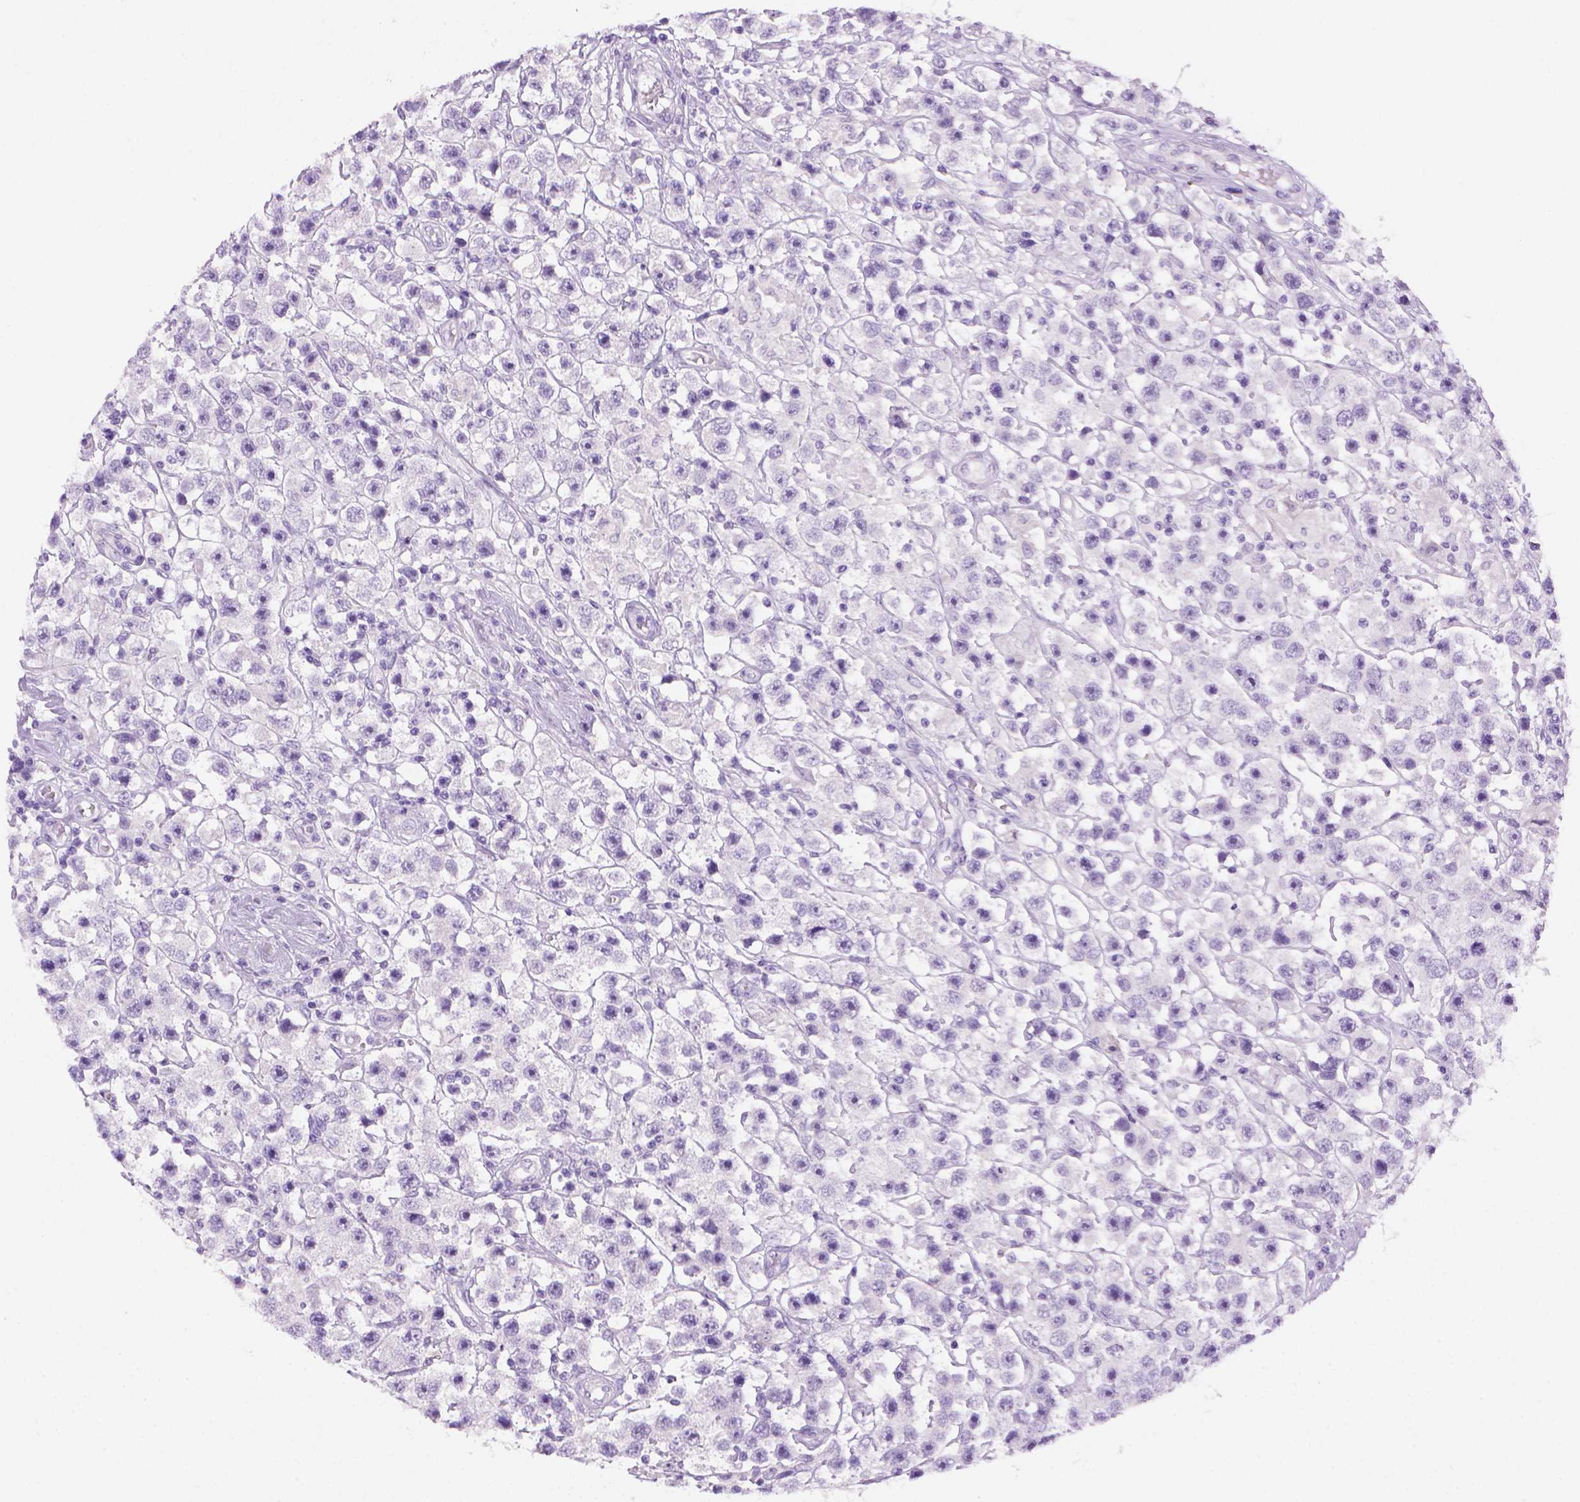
{"staining": {"intensity": "negative", "quantity": "none", "location": "none"}, "tissue": "testis cancer", "cell_type": "Tumor cells", "image_type": "cancer", "snomed": [{"axis": "morphology", "description": "Seminoma, NOS"}, {"axis": "topography", "description": "Testis"}], "caption": "Testis seminoma stained for a protein using IHC shows no positivity tumor cells.", "gene": "SGCG", "patient": {"sex": "male", "age": 45}}